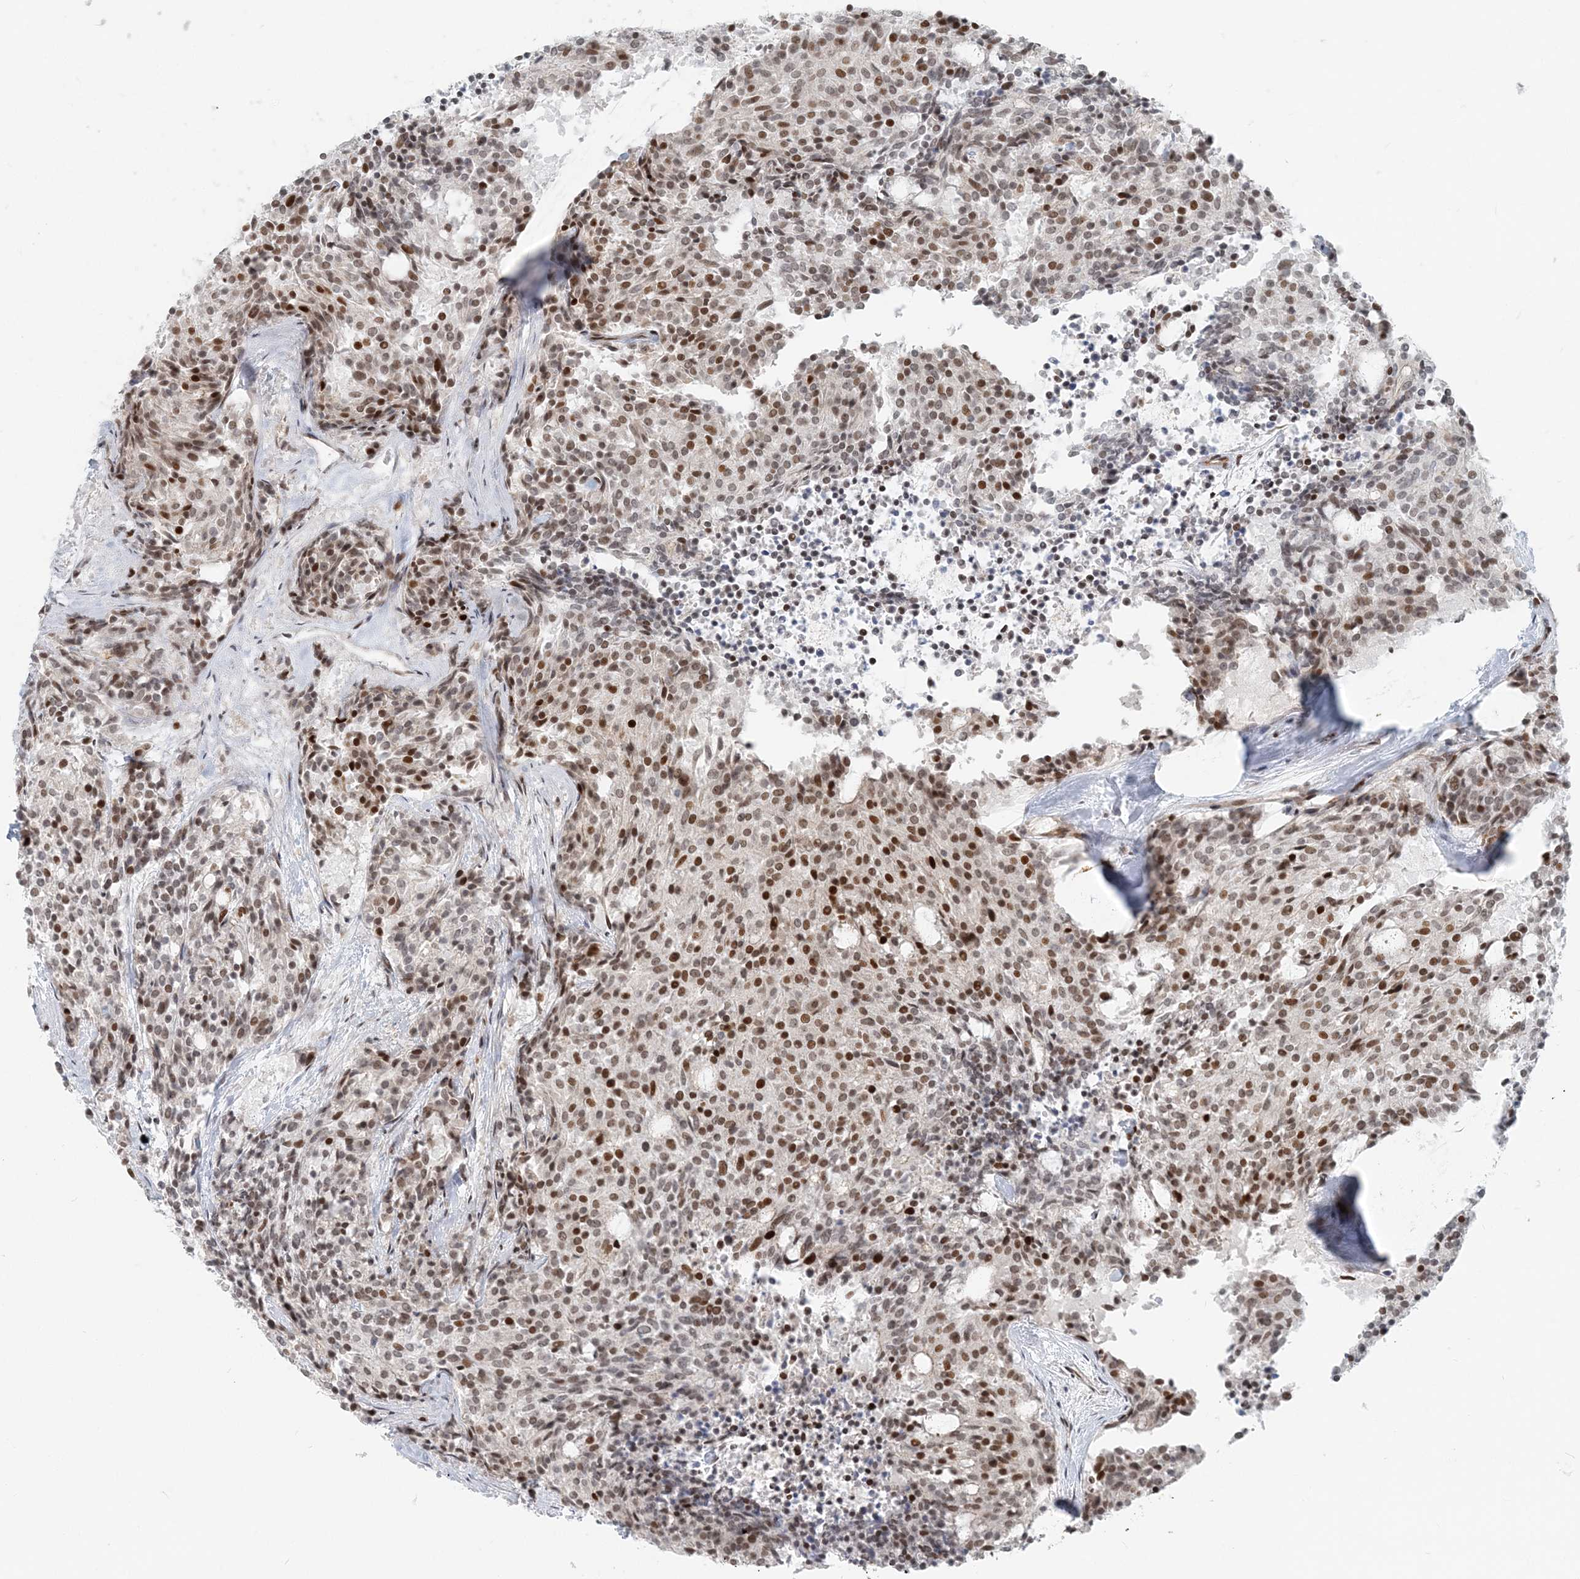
{"staining": {"intensity": "moderate", "quantity": ">75%", "location": "nuclear"}, "tissue": "carcinoid", "cell_type": "Tumor cells", "image_type": "cancer", "snomed": [{"axis": "morphology", "description": "Carcinoid, malignant, NOS"}, {"axis": "topography", "description": "Pancreas"}], "caption": "Carcinoid stained with a brown dye reveals moderate nuclear positive positivity in approximately >75% of tumor cells.", "gene": "BAZ1B", "patient": {"sex": "female", "age": 54}}